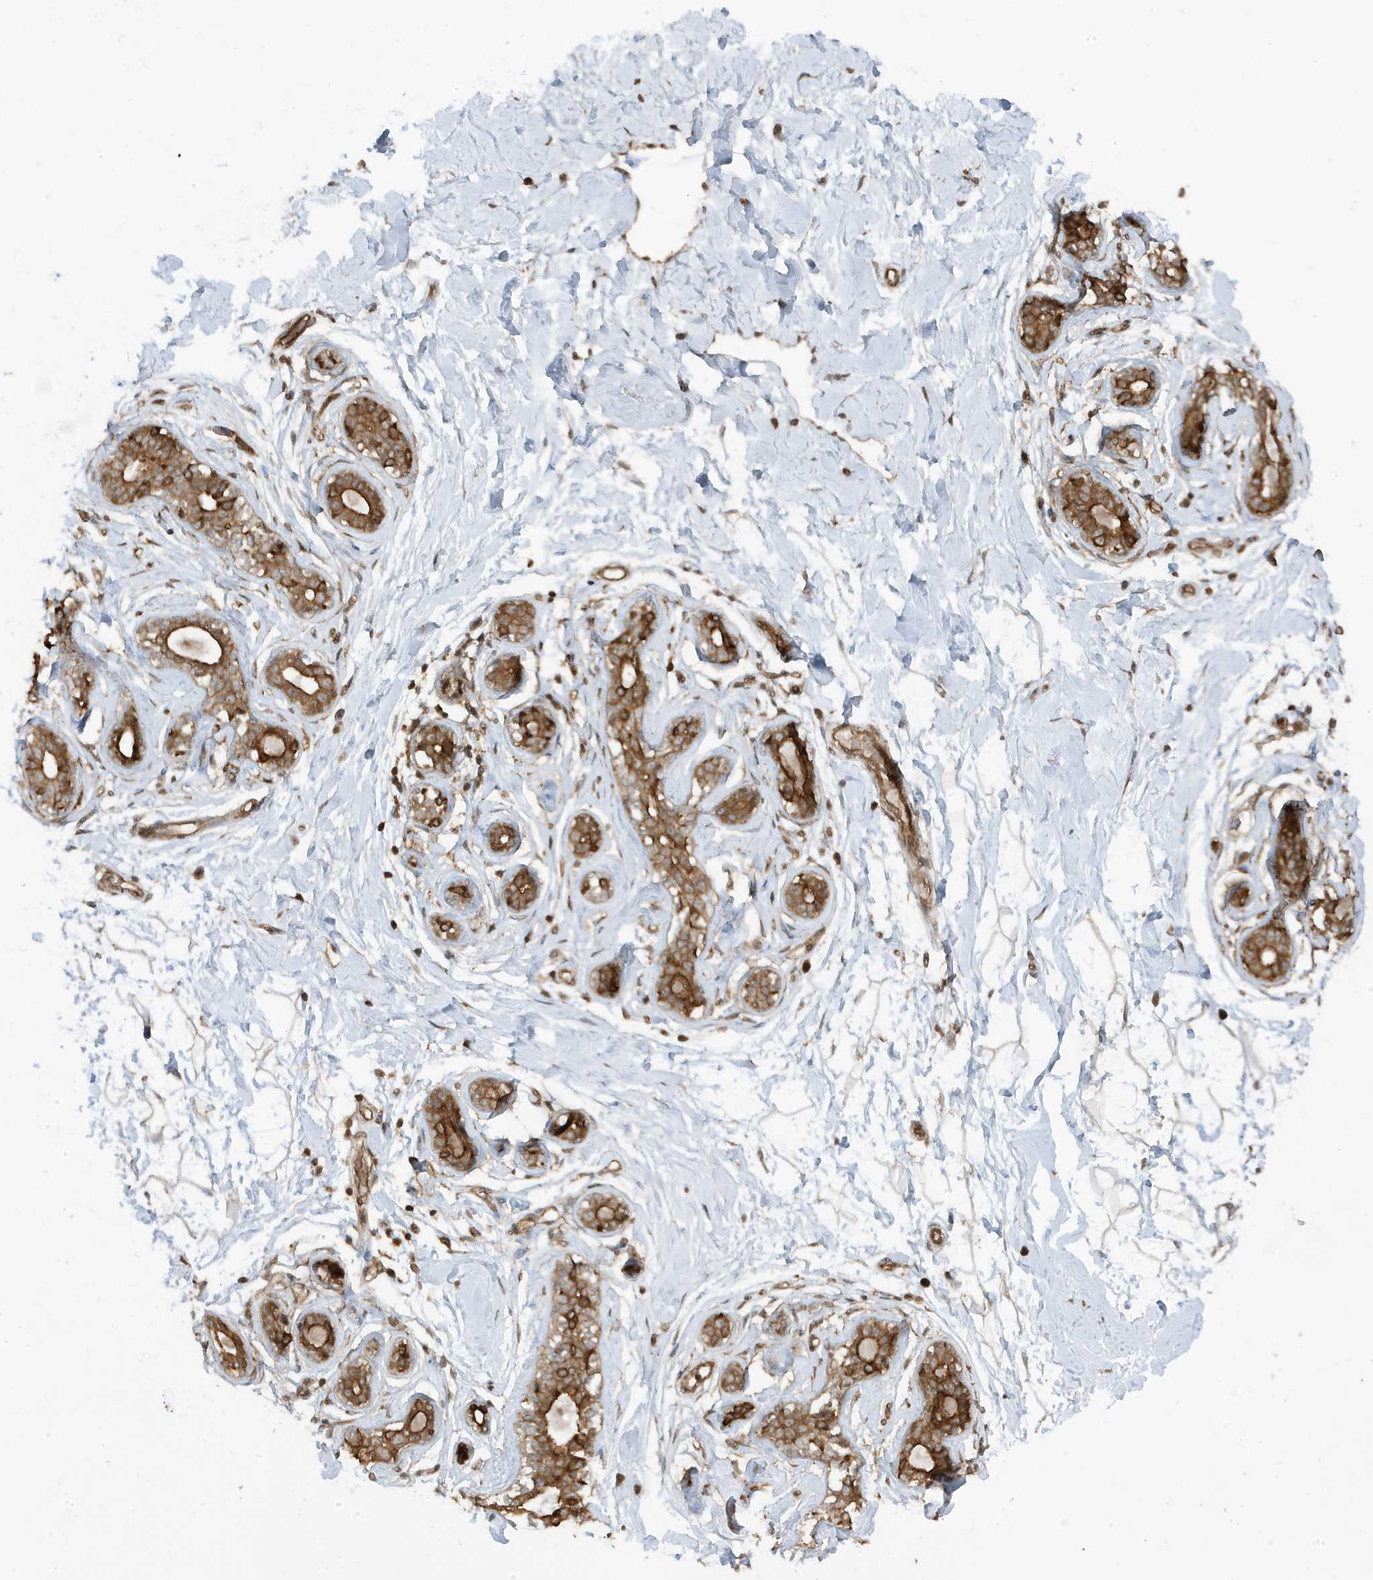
{"staining": {"intensity": "moderate", "quantity": ">75%", "location": "cytoplasmic/membranous"}, "tissue": "breast", "cell_type": "Adipocytes", "image_type": "normal", "snomed": [{"axis": "morphology", "description": "Normal tissue, NOS"}, {"axis": "morphology", "description": "Adenoma, NOS"}, {"axis": "topography", "description": "Breast"}], "caption": "Immunohistochemical staining of normal human breast exhibits >75% levels of moderate cytoplasmic/membranous protein staining in approximately >75% of adipocytes.", "gene": "ASAP1", "patient": {"sex": "female", "age": 23}}